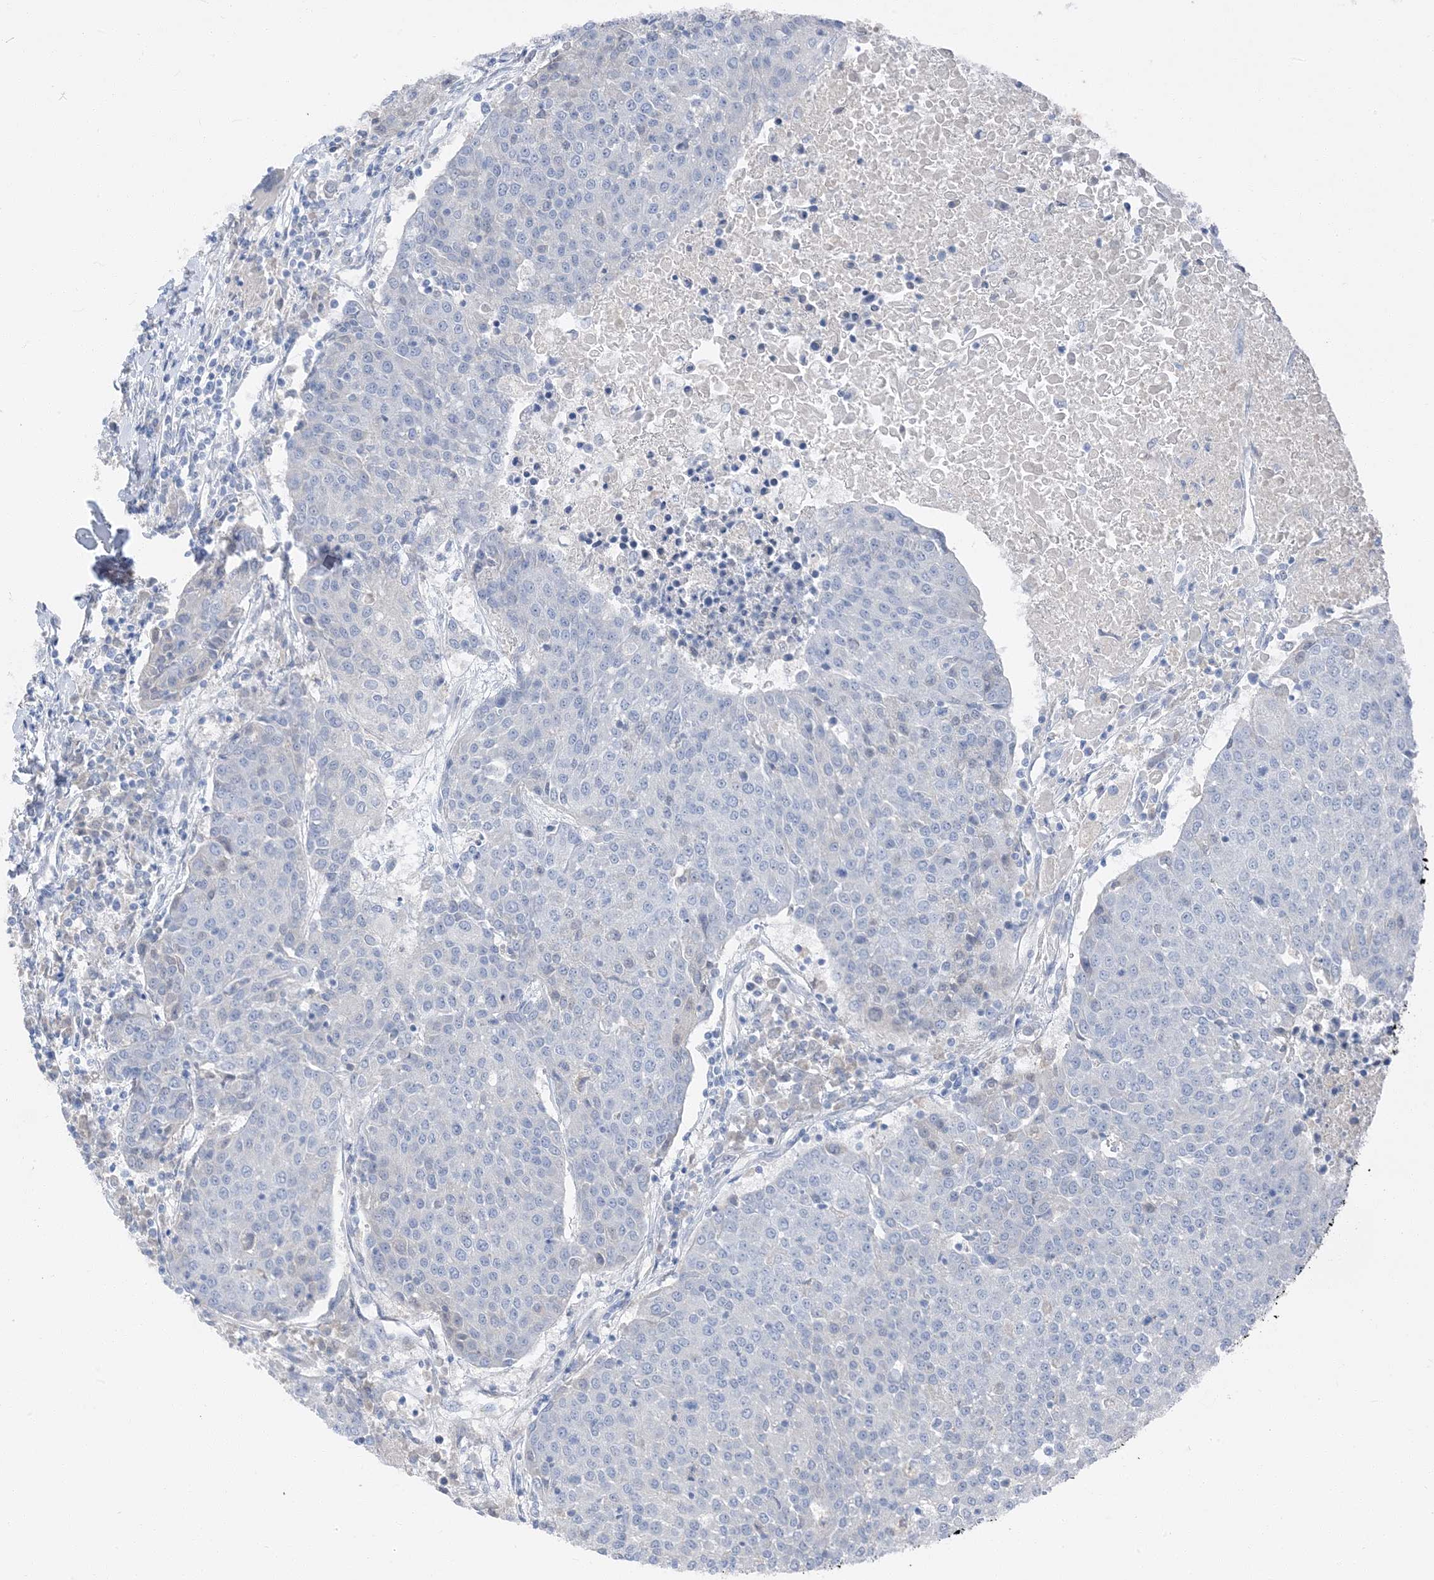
{"staining": {"intensity": "negative", "quantity": "none", "location": "none"}, "tissue": "urothelial cancer", "cell_type": "Tumor cells", "image_type": "cancer", "snomed": [{"axis": "morphology", "description": "Urothelial carcinoma, High grade"}, {"axis": "topography", "description": "Urinary bladder"}], "caption": "The immunohistochemistry photomicrograph has no significant positivity in tumor cells of high-grade urothelial carcinoma tissue.", "gene": "NCOA7", "patient": {"sex": "female", "age": 85}}